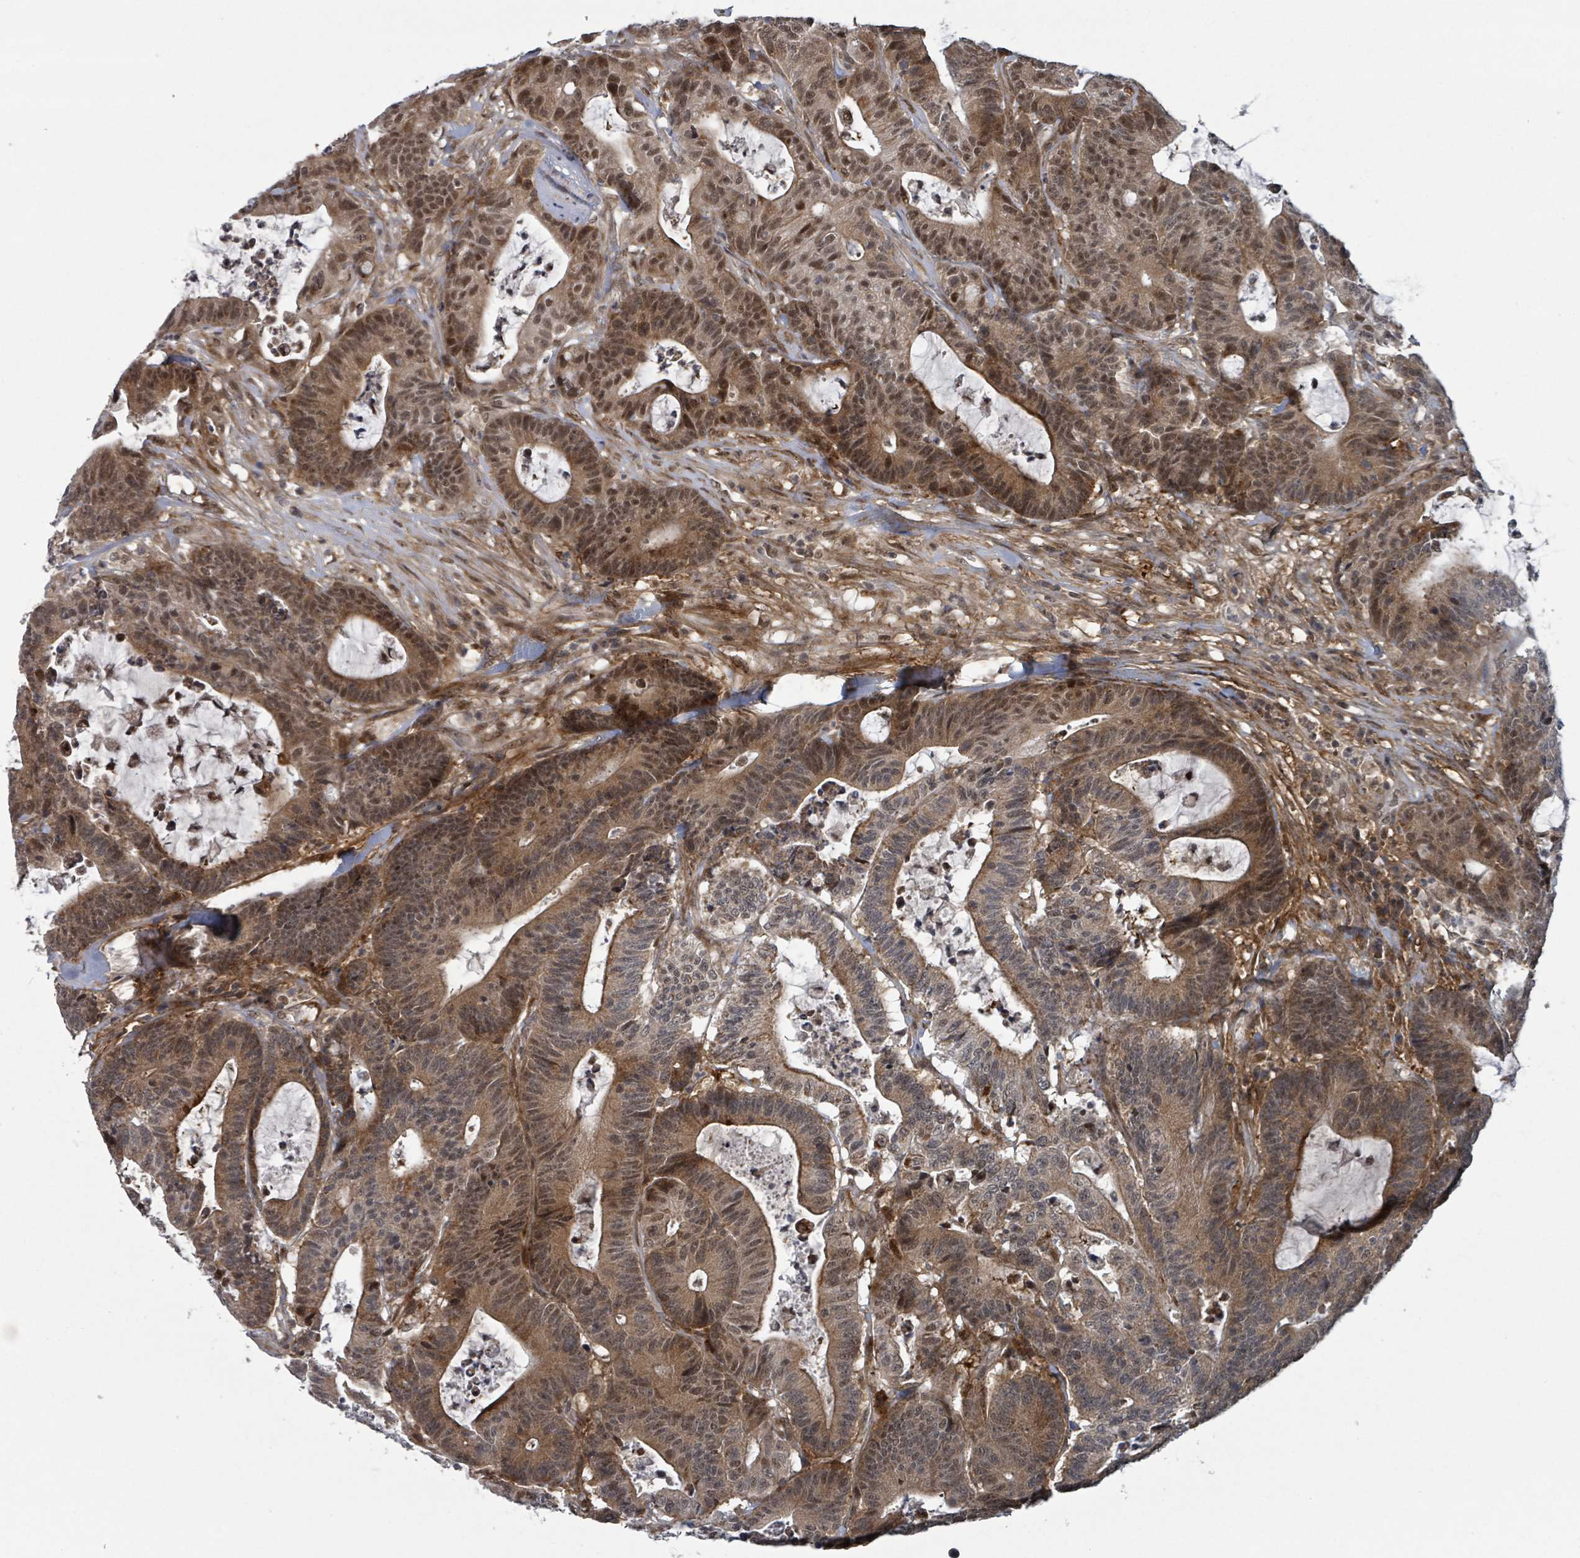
{"staining": {"intensity": "strong", "quantity": ">75%", "location": "cytoplasmic/membranous,nuclear"}, "tissue": "colorectal cancer", "cell_type": "Tumor cells", "image_type": "cancer", "snomed": [{"axis": "morphology", "description": "Adenocarcinoma, NOS"}, {"axis": "topography", "description": "Colon"}], "caption": "IHC (DAB (3,3'-diaminobenzidine)) staining of human colorectal adenocarcinoma displays strong cytoplasmic/membranous and nuclear protein staining in approximately >75% of tumor cells.", "gene": "GTF3C1", "patient": {"sex": "female", "age": 84}}